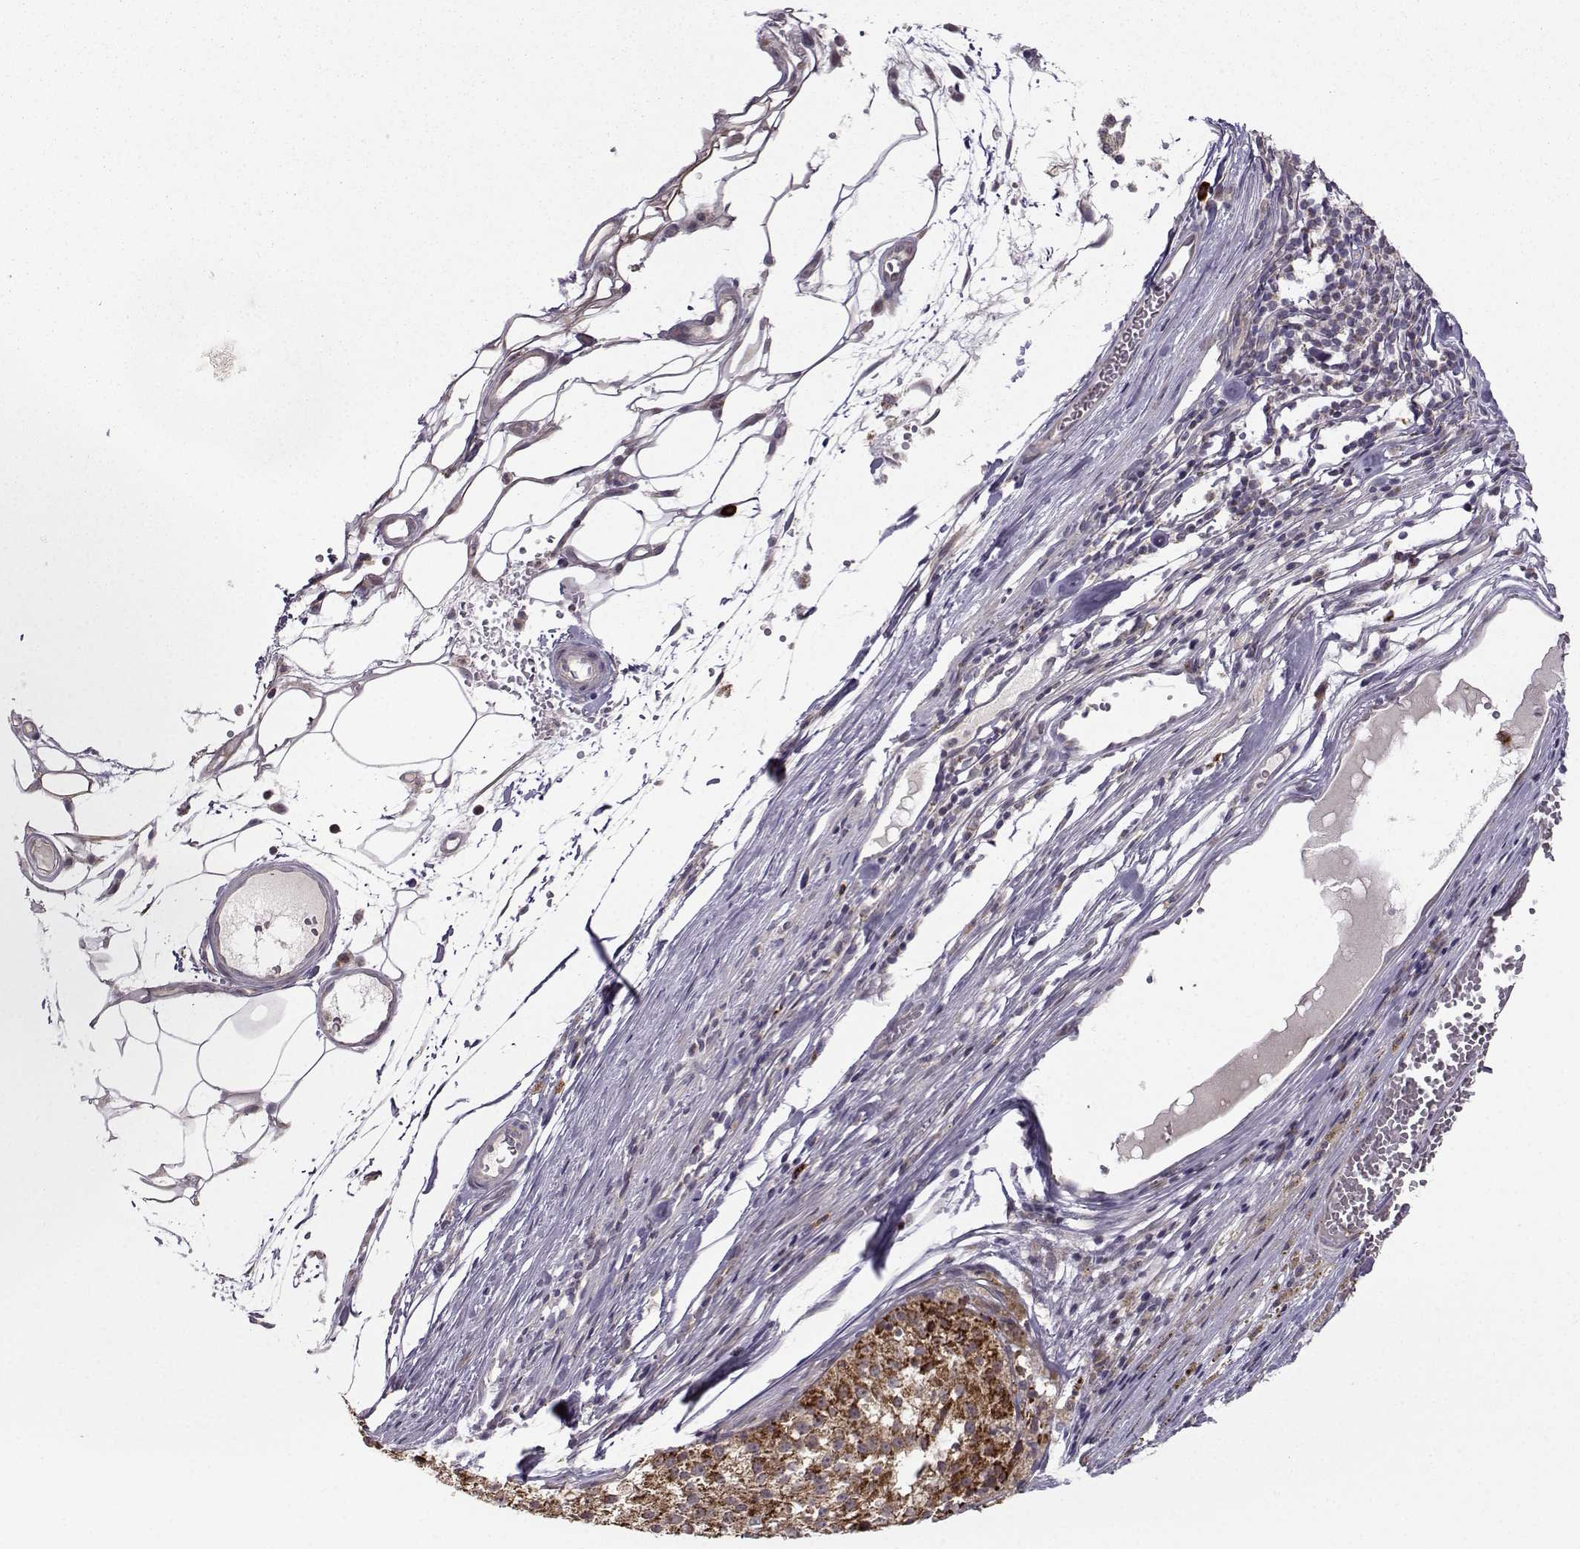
{"staining": {"intensity": "strong", "quantity": ">75%", "location": "cytoplasmic/membranous"}, "tissue": "melanoma", "cell_type": "Tumor cells", "image_type": "cancer", "snomed": [{"axis": "morphology", "description": "Malignant melanoma, Metastatic site"}, {"axis": "topography", "description": "Lymph node"}], "caption": "IHC of human malignant melanoma (metastatic site) displays high levels of strong cytoplasmic/membranous expression in approximately >75% of tumor cells.", "gene": "NECAB3", "patient": {"sex": "female", "age": 64}}